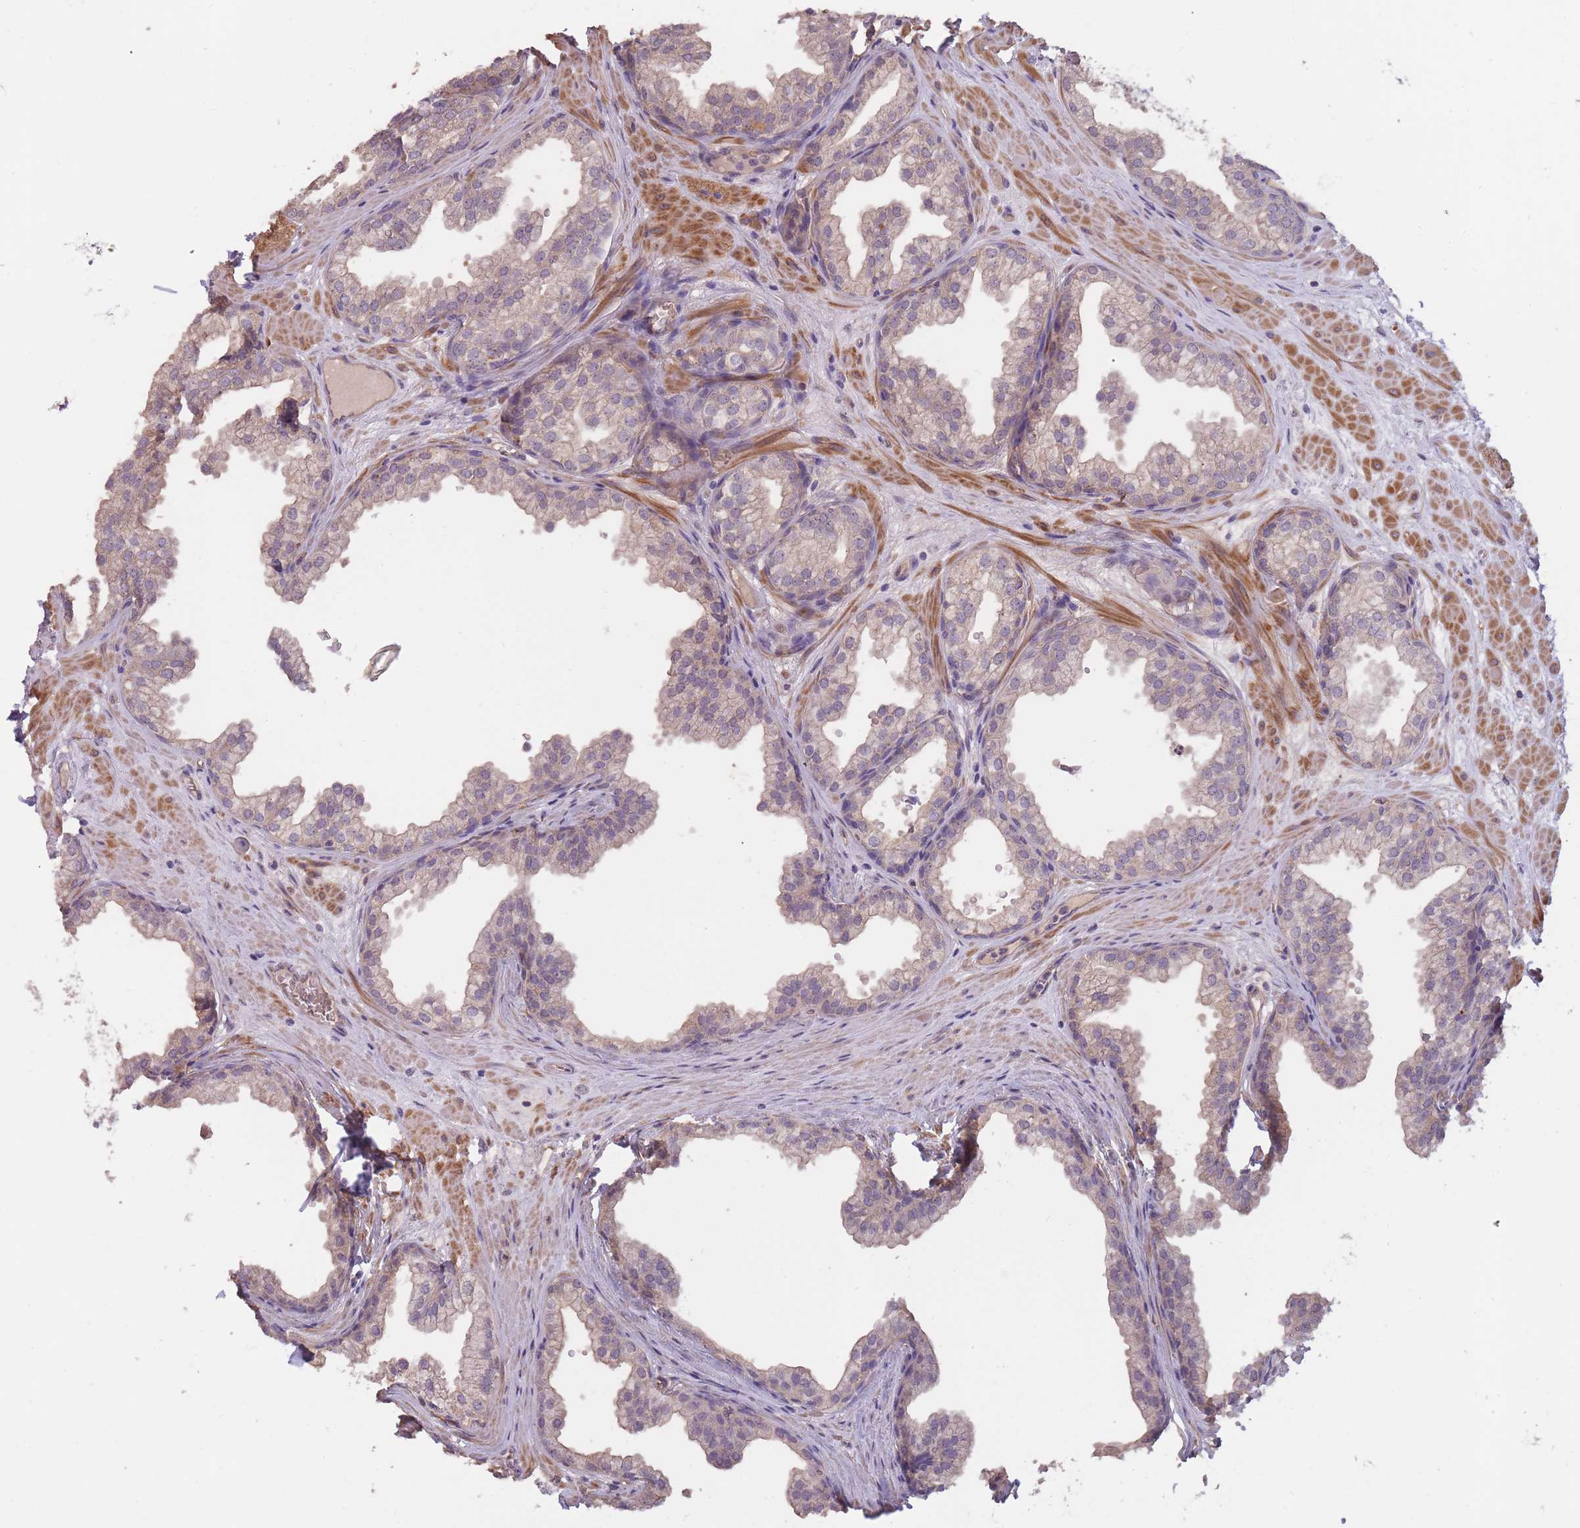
{"staining": {"intensity": "weak", "quantity": "<25%", "location": "cytoplasmic/membranous"}, "tissue": "prostate", "cell_type": "Glandular cells", "image_type": "normal", "snomed": [{"axis": "morphology", "description": "Normal tissue, NOS"}, {"axis": "topography", "description": "Prostate"}], "caption": "The immunohistochemistry micrograph has no significant expression in glandular cells of prostate. Brightfield microscopy of IHC stained with DAB (brown) and hematoxylin (blue), captured at high magnification.", "gene": "KIAA1755", "patient": {"sex": "male", "age": 37}}